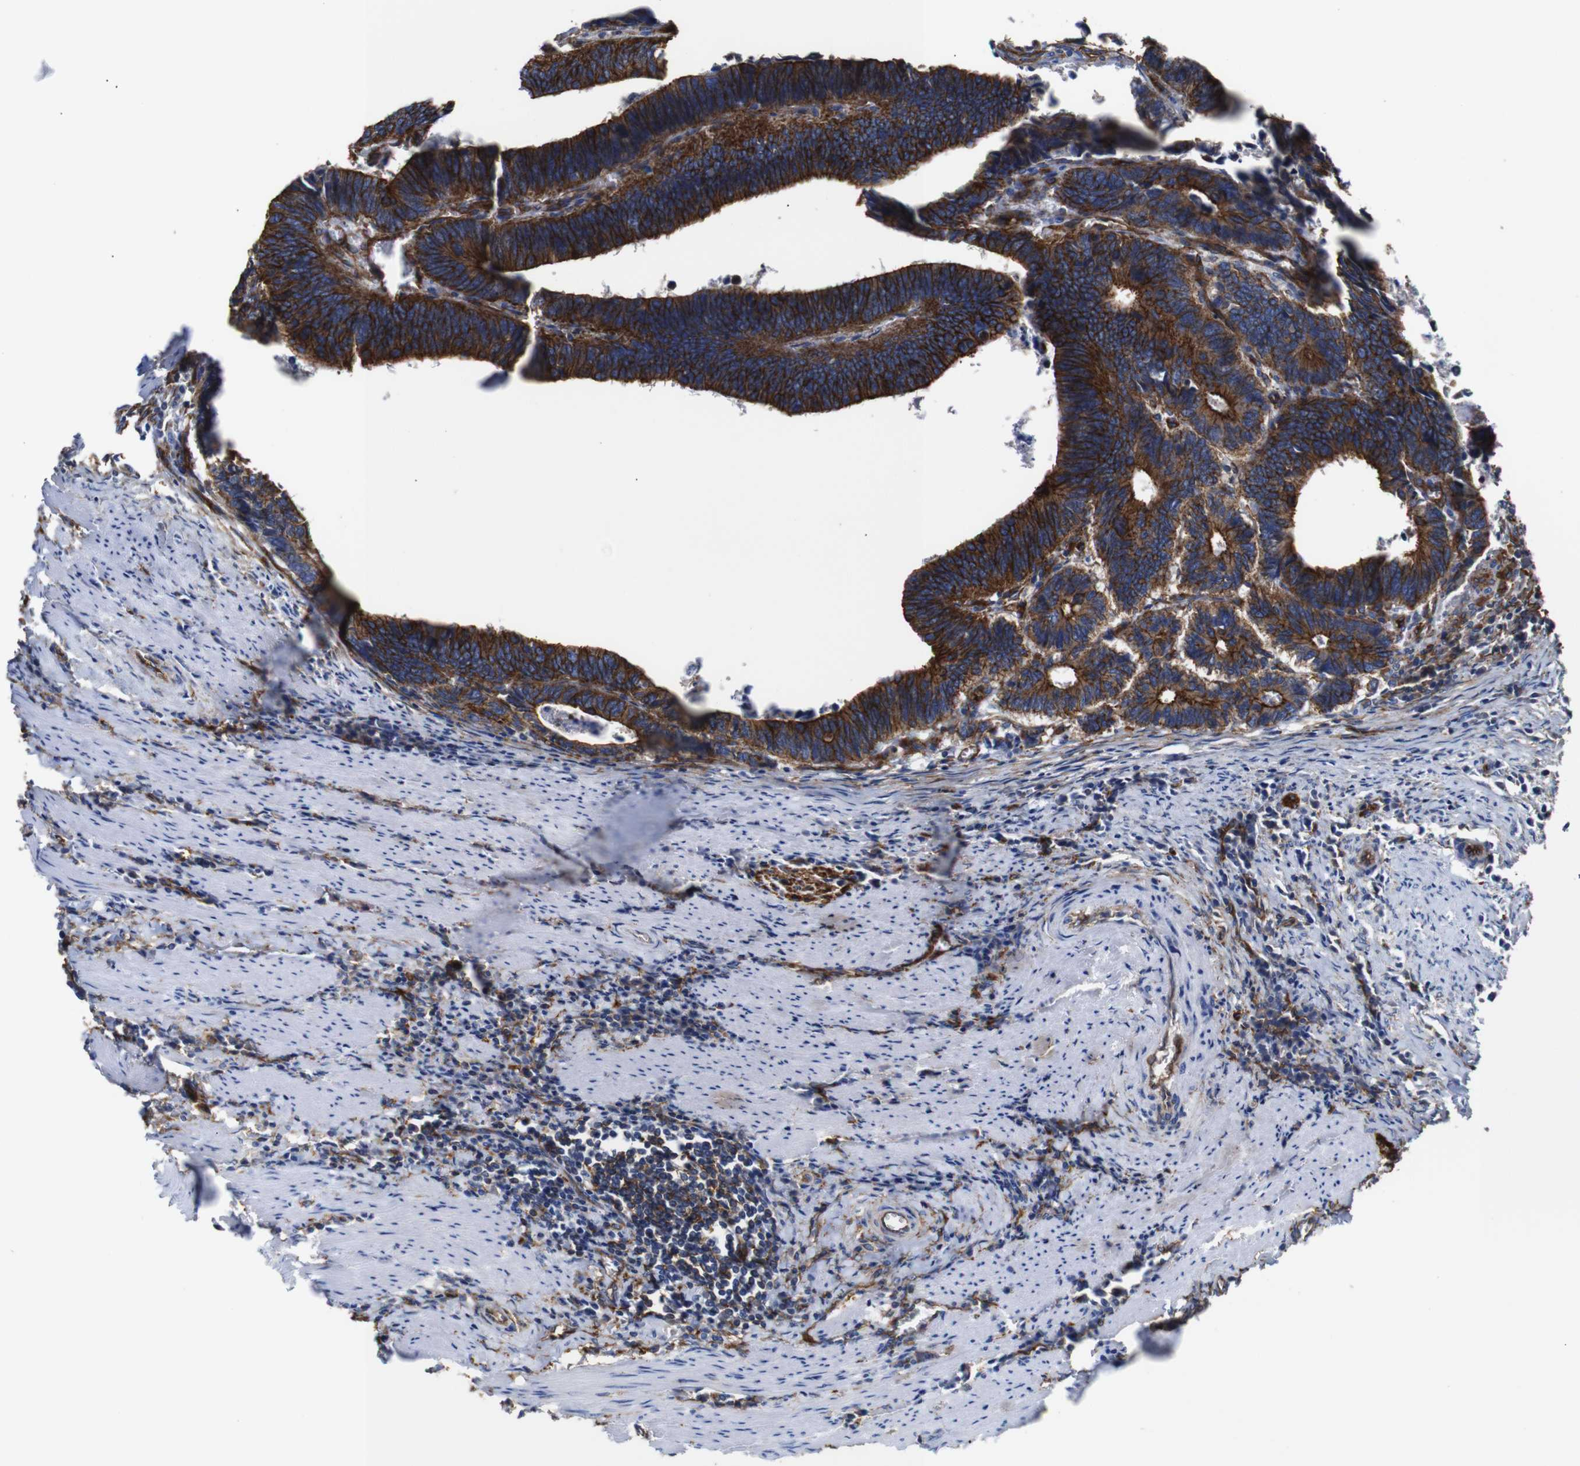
{"staining": {"intensity": "moderate", "quantity": ">75%", "location": "cytoplasmic/membranous"}, "tissue": "colorectal cancer", "cell_type": "Tumor cells", "image_type": "cancer", "snomed": [{"axis": "morphology", "description": "Adenocarcinoma, NOS"}, {"axis": "topography", "description": "Colon"}], "caption": "Immunohistochemical staining of adenocarcinoma (colorectal) displays medium levels of moderate cytoplasmic/membranous protein staining in about >75% of tumor cells. Nuclei are stained in blue.", "gene": "SPTBN1", "patient": {"sex": "male", "age": 72}}